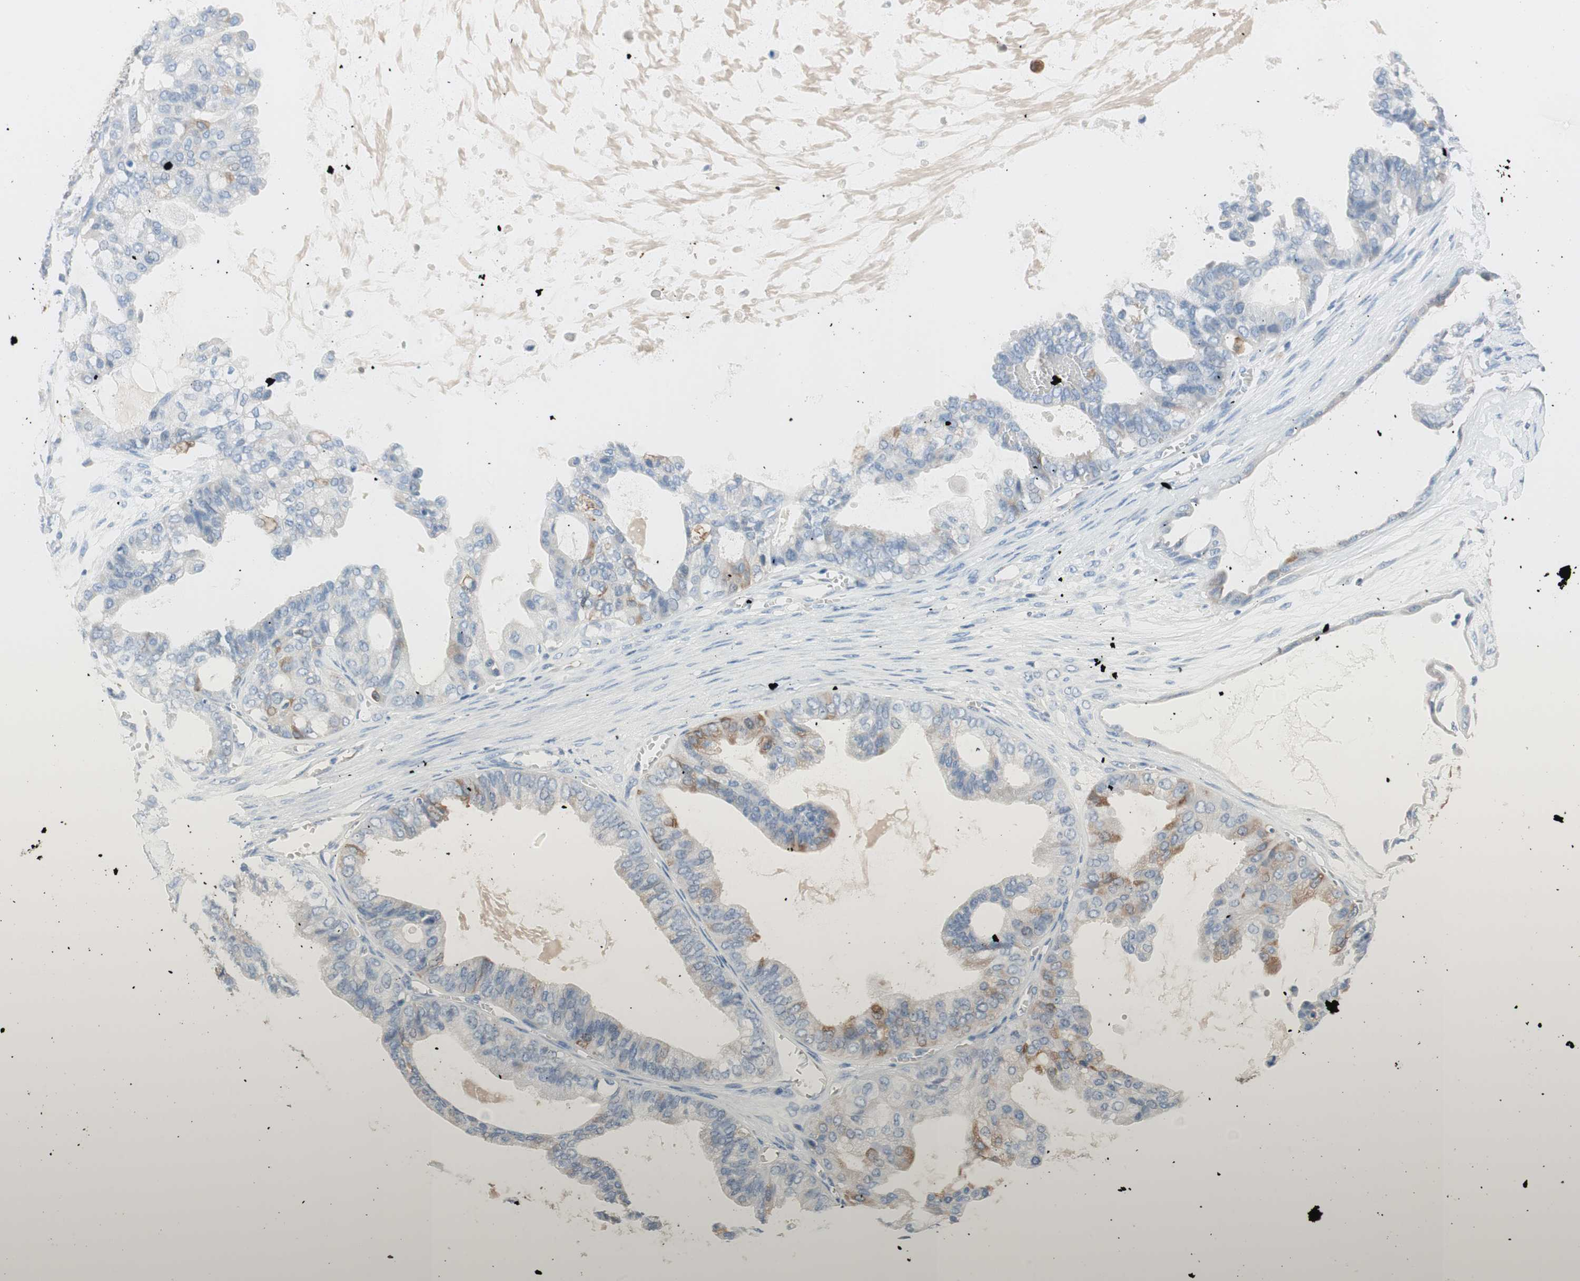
{"staining": {"intensity": "weak", "quantity": "25%-75%", "location": "cytoplasmic/membranous"}, "tissue": "ovarian cancer", "cell_type": "Tumor cells", "image_type": "cancer", "snomed": [{"axis": "morphology", "description": "Carcinoma, NOS"}, {"axis": "morphology", "description": "Carcinoma, endometroid"}, {"axis": "topography", "description": "Ovary"}], "caption": "A brown stain labels weak cytoplasmic/membranous staining of a protein in ovarian endometroid carcinoma tumor cells. Immunohistochemistry (ihc) stains the protein in brown and the nuclei are stained blue.", "gene": "GLUL", "patient": {"sex": "female", "age": 50}}